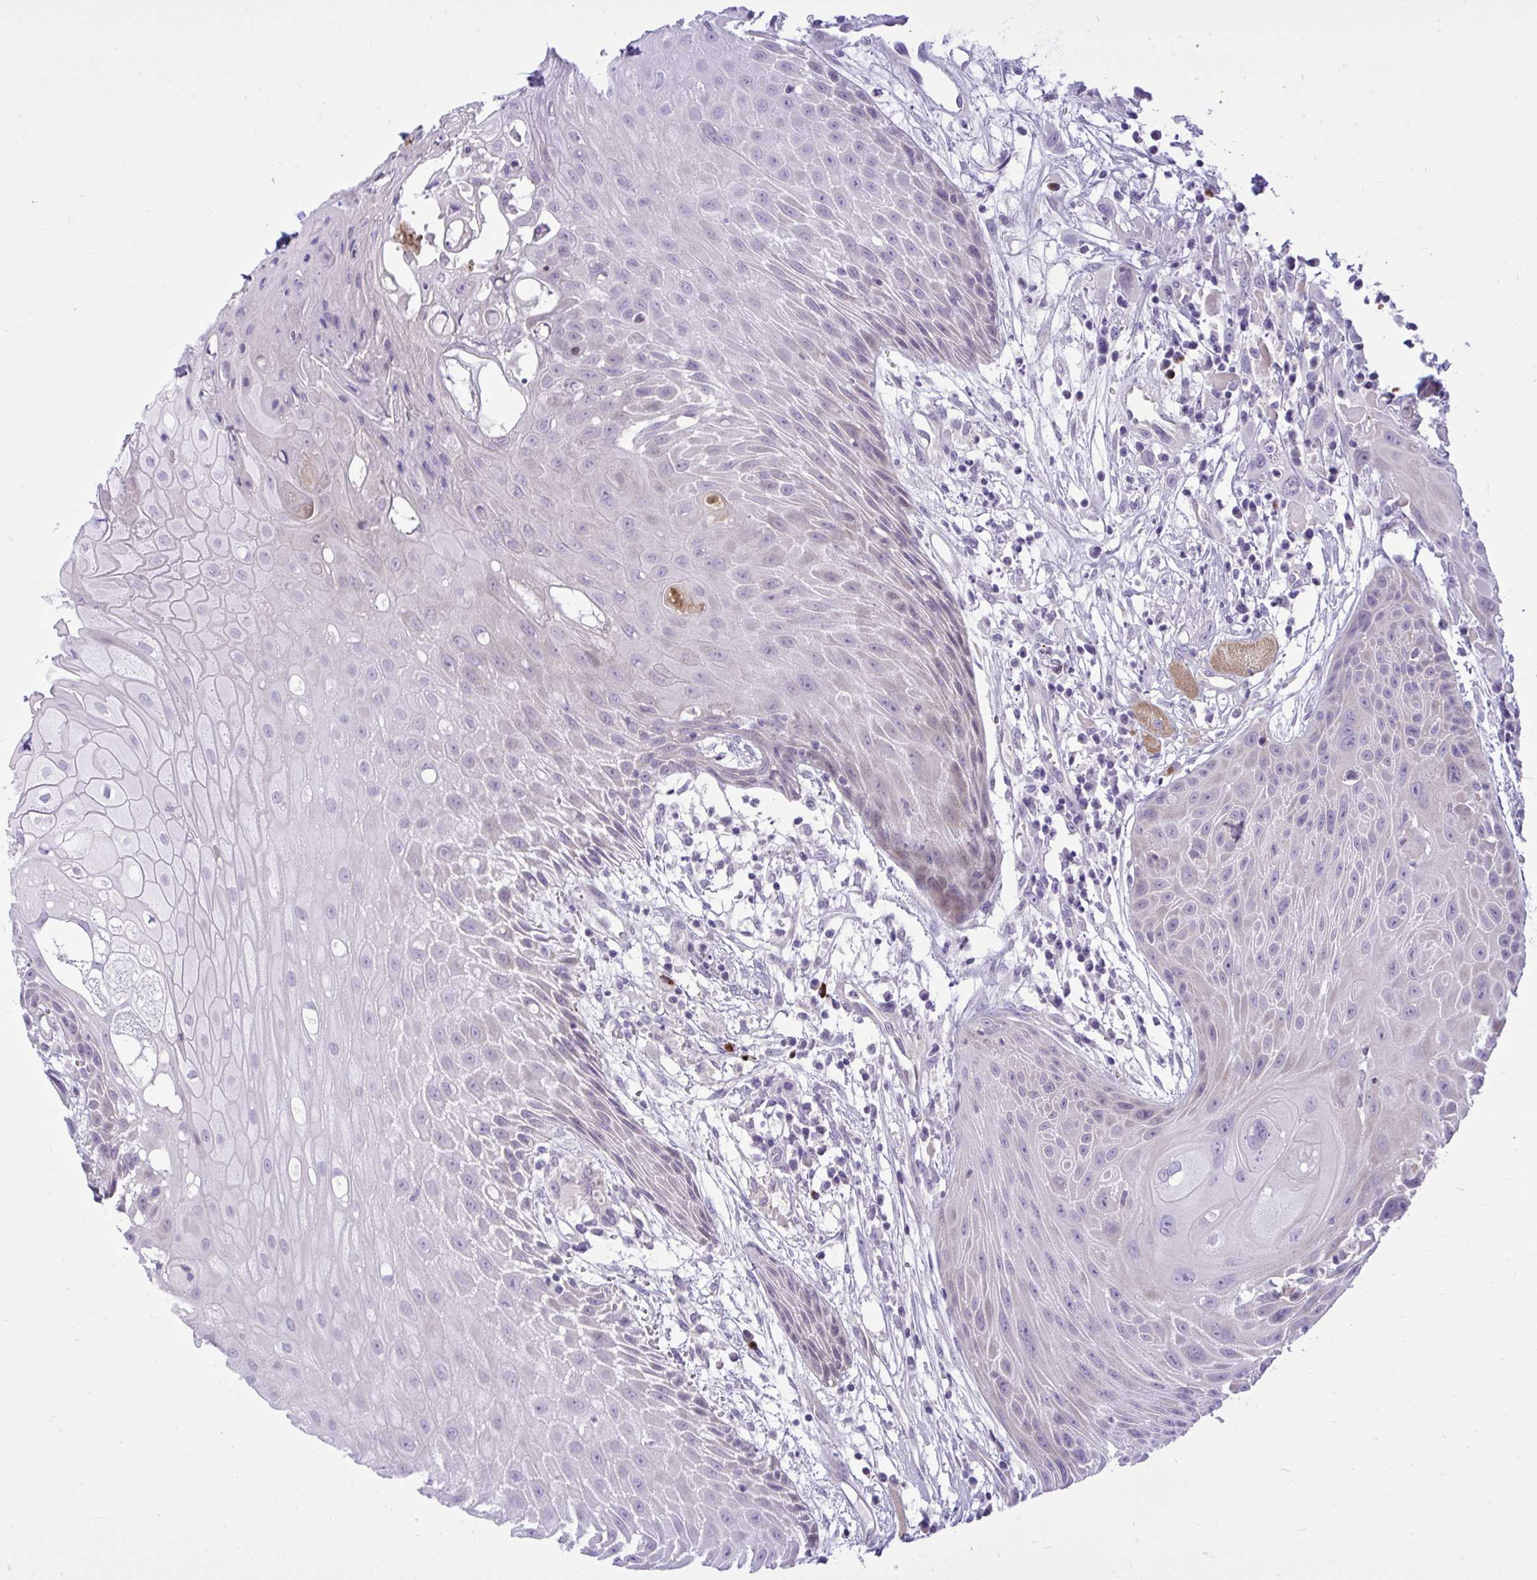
{"staining": {"intensity": "negative", "quantity": "none", "location": "none"}, "tissue": "head and neck cancer", "cell_type": "Tumor cells", "image_type": "cancer", "snomed": [{"axis": "morphology", "description": "Squamous cell carcinoma, NOS"}, {"axis": "topography", "description": "Head-Neck"}], "caption": "Head and neck cancer stained for a protein using immunohistochemistry (IHC) shows no positivity tumor cells.", "gene": "SPAG1", "patient": {"sex": "female", "age": 73}}